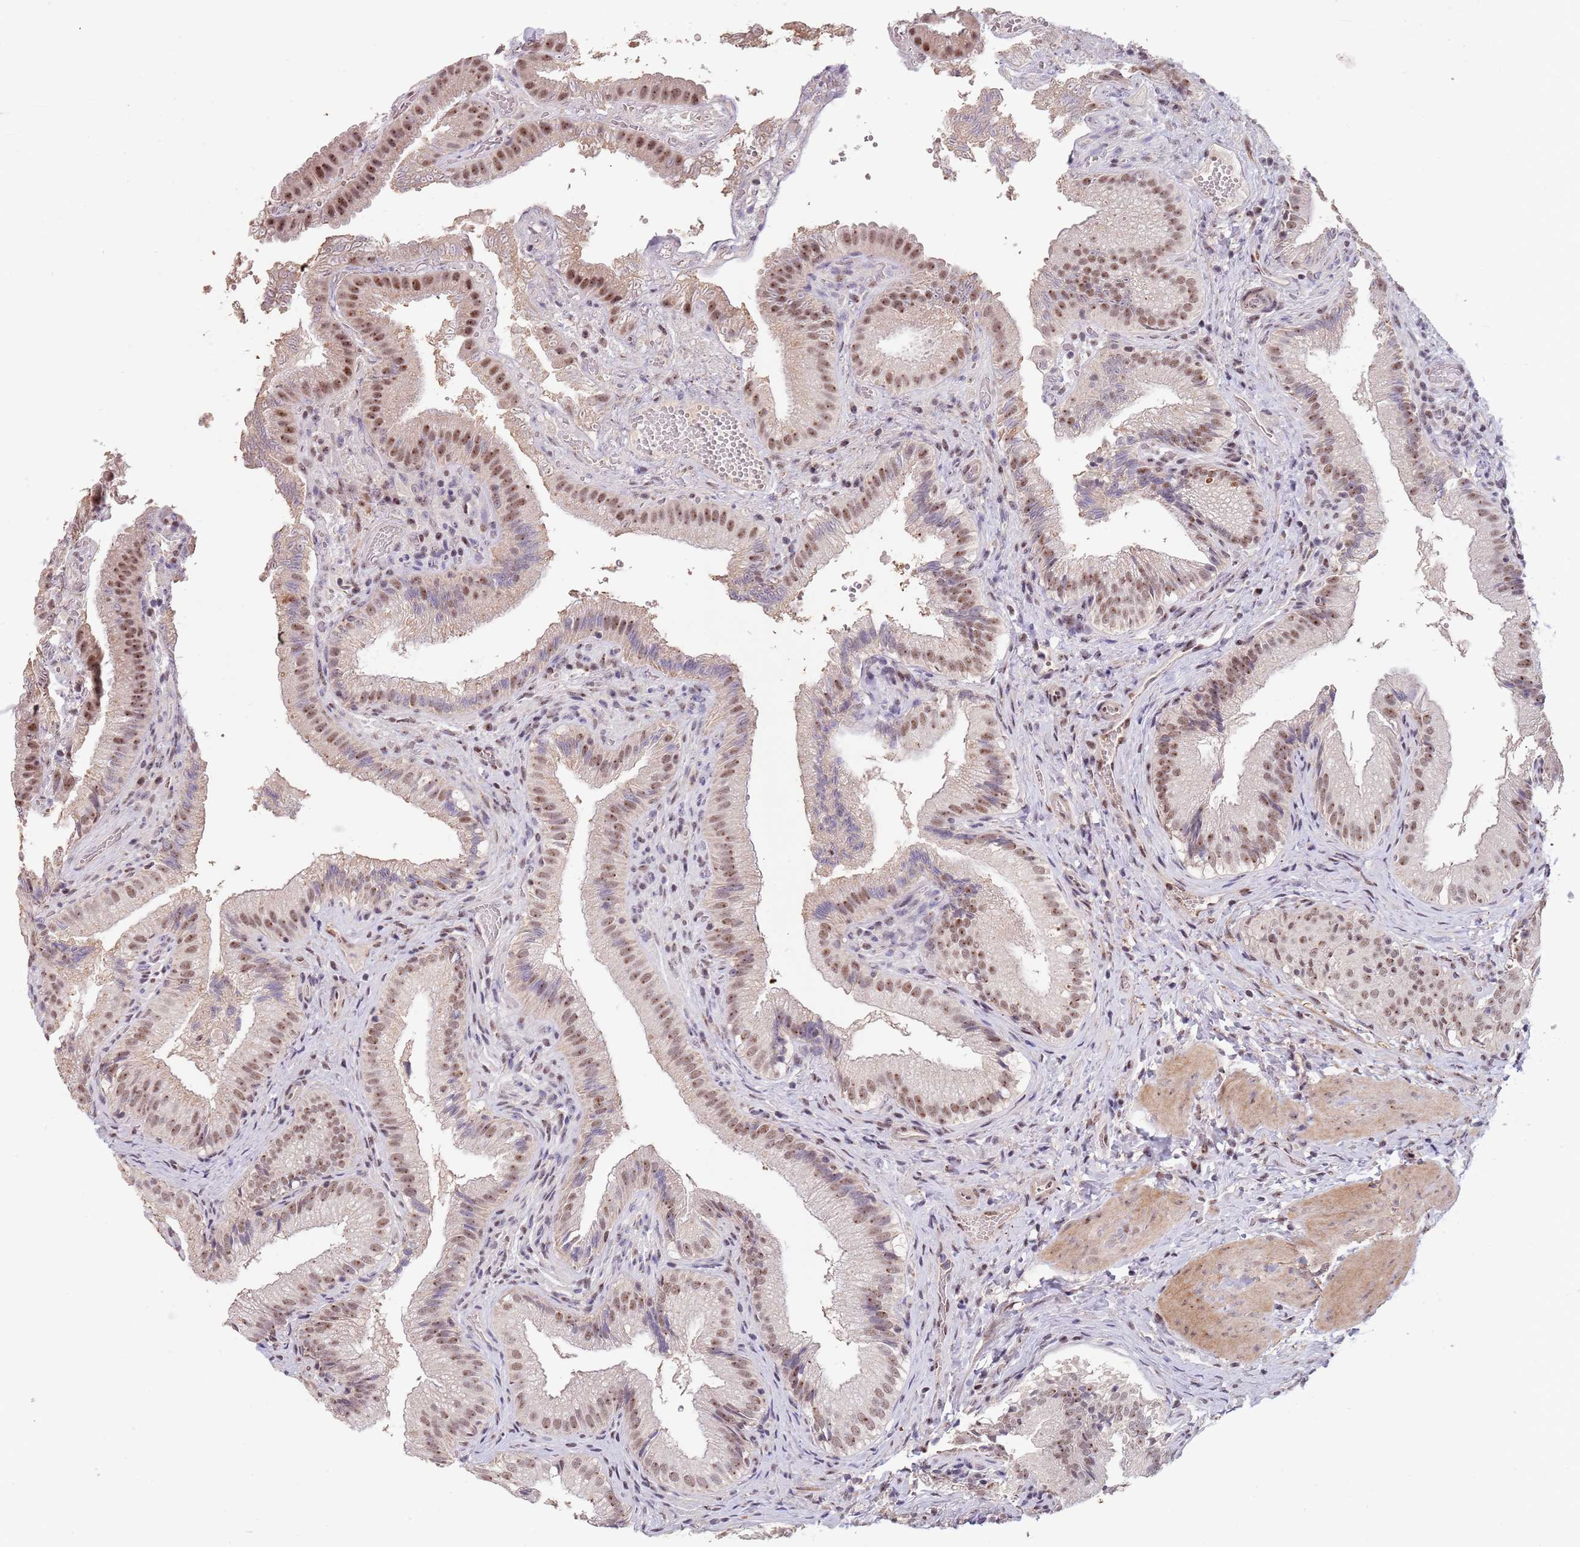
{"staining": {"intensity": "moderate", "quantity": ">75%", "location": "nuclear"}, "tissue": "gallbladder", "cell_type": "Glandular cells", "image_type": "normal", "snomed": [{"axis": "morphology", "description": "Normal tissue, NOS"}, {"axis": "topography", "description": "Gallbladder"}], "caption": "Glandular cells exhibit medium levels of moderate nuclear expression in about >75% of cells in normal gallbladder. (DAB IHC, brown staining for protein, blue staining for nuclei).", "gene": "CIZ1", "patient": {"sex": "female", "age": 30}}